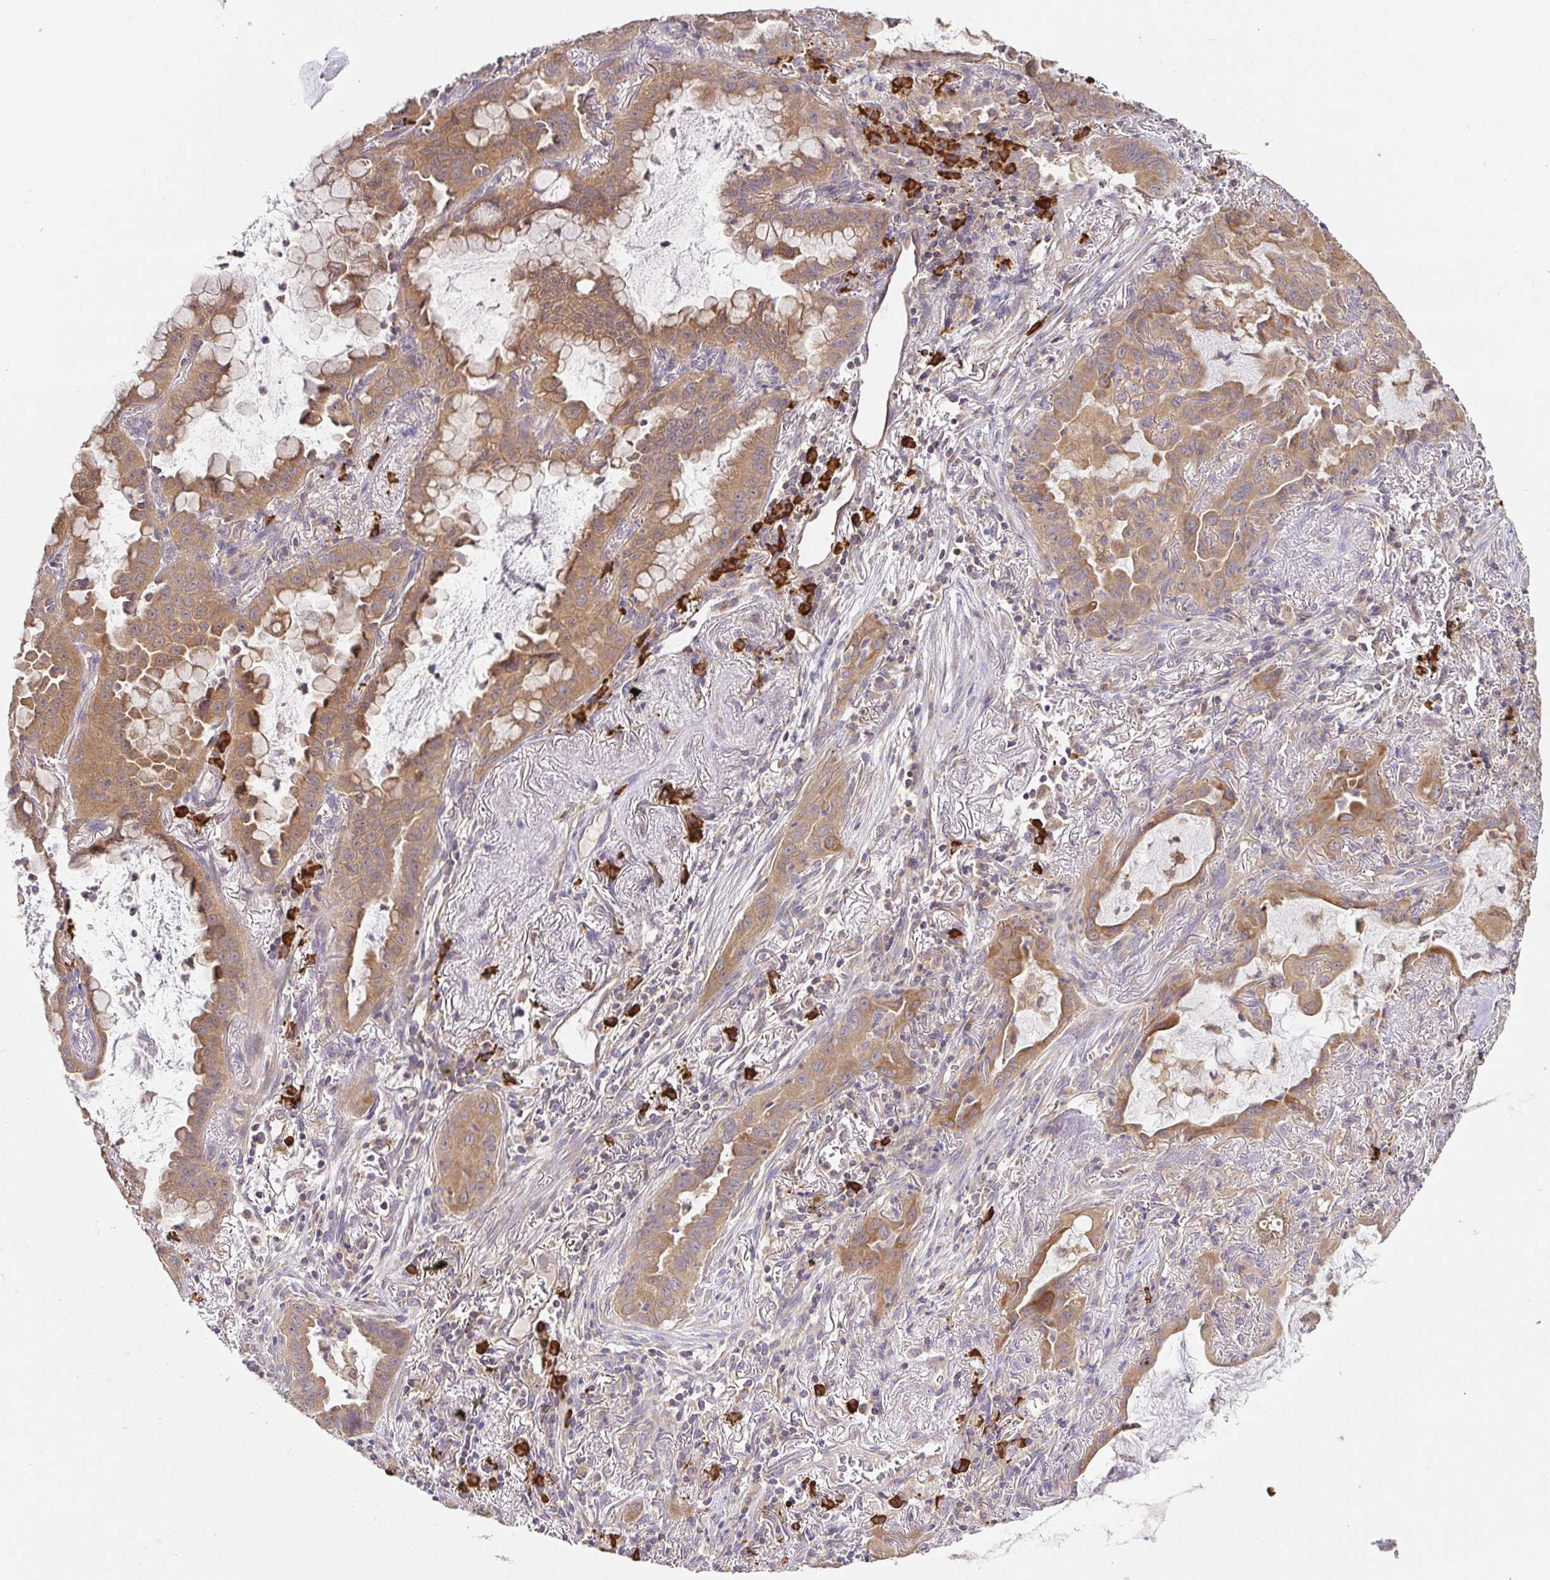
{"staining": {"intensity": "moderate", "quantity": ">75%", "location": "cytoplasmic/membranous"}, "tissue": "lung cancer", "cell_type": "Tumor cells", "image_type": "cancer", "snomed": [{"axis": "morphology", "description": "Adenocarcinoma, NOS"}, {"axis": "topography", "description": "Lung"}], "caption": "Protein staining of lung adenocarcinoma tissue exhibits moderate cytoplasmic/membranous expression in approximately >75% of tumor cells.", "gene": "HAGH", "patient": {"sex": "male", "age": 65}}